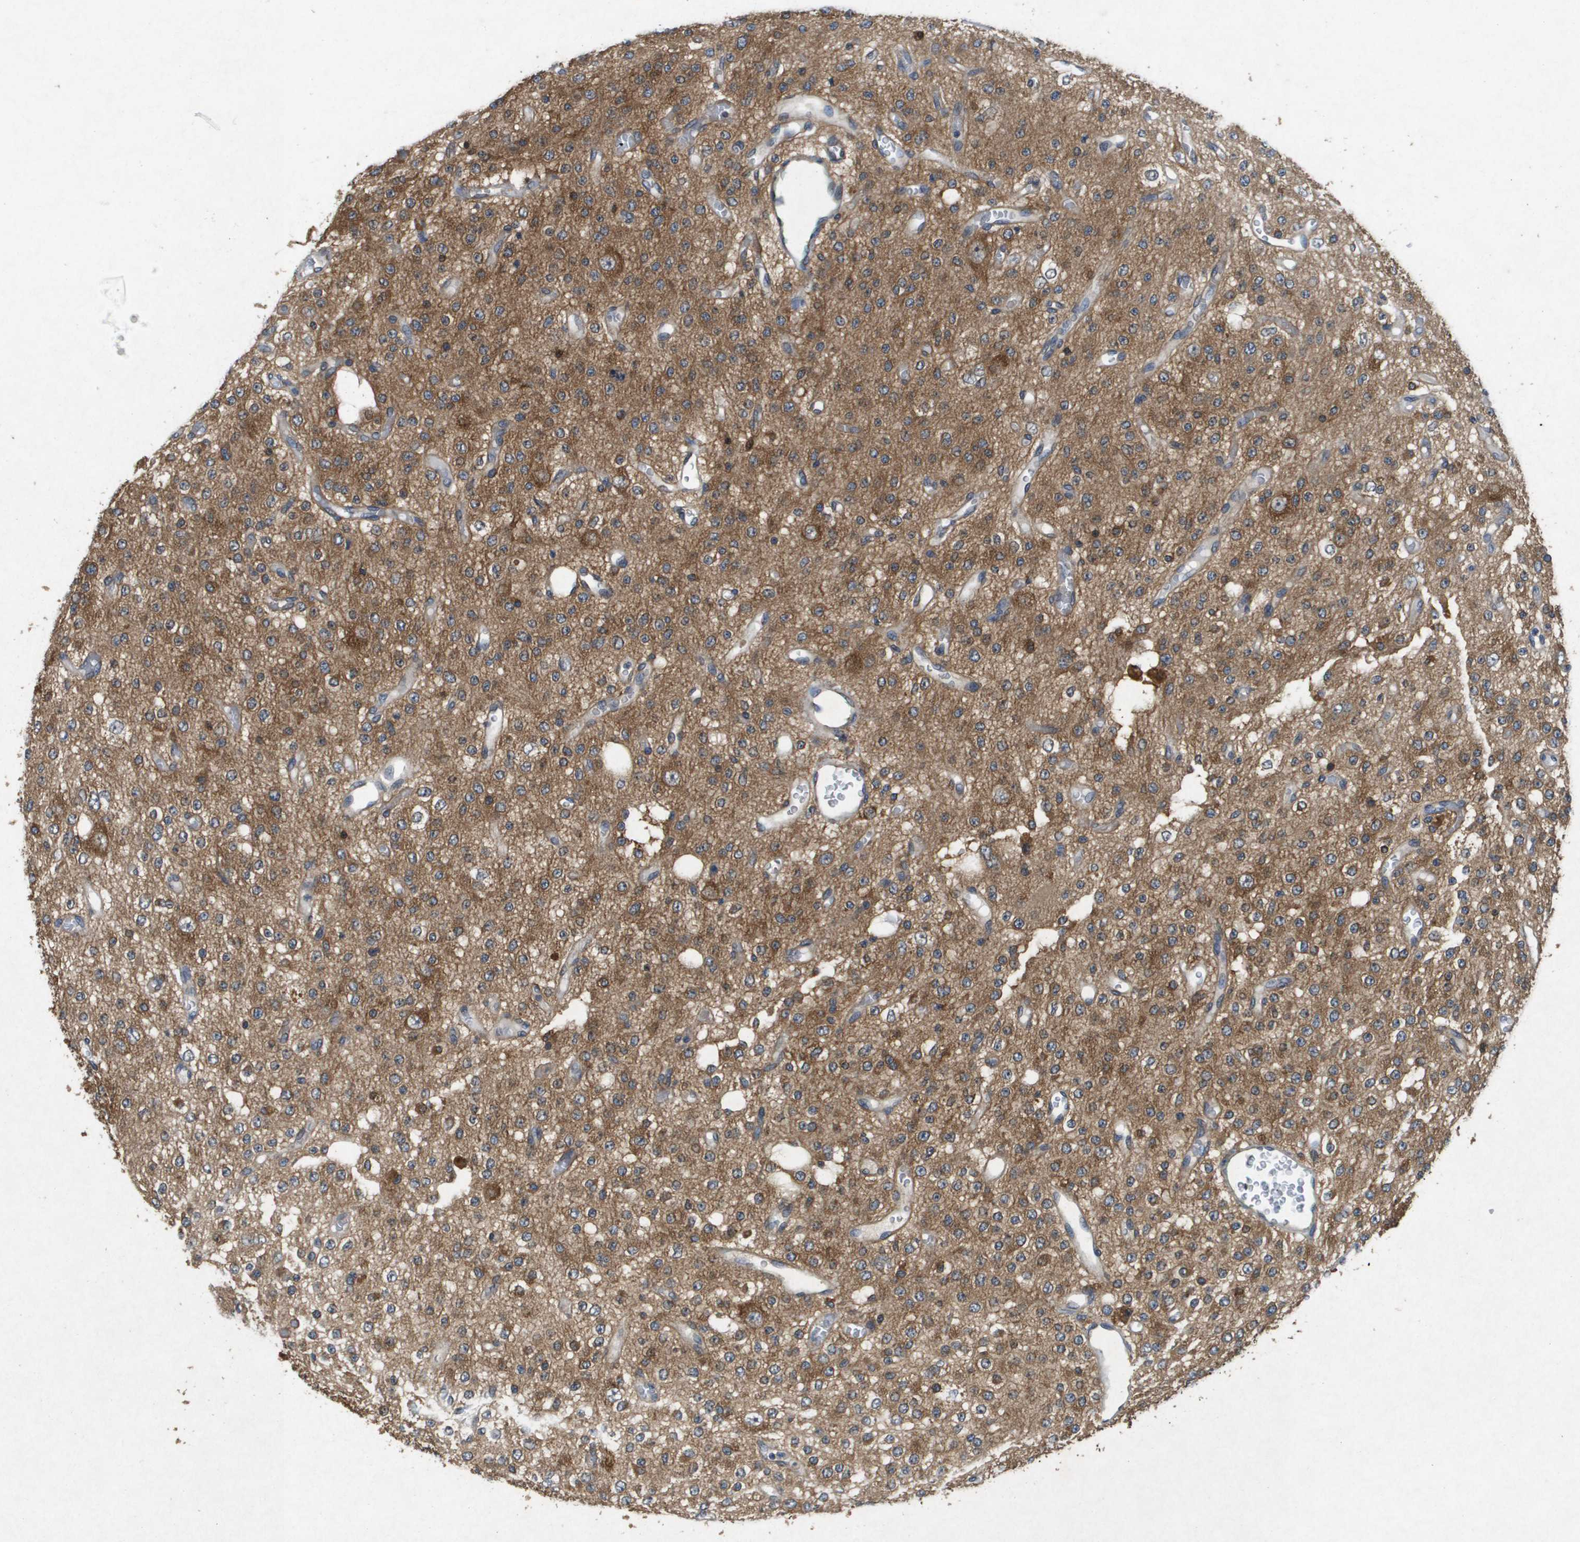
{"staining": {"intensity": "moderate", "quantity": ">75%", "location": "cytoplasmic/membranous"}, "tissue": "glioma", "cell_type": "Tumor cells", "image_type": "cancer", "snomed": [{"axis": "morphology", "description": "Glioma, malignant, Low grade"}, {"axis": "topography", "description": "Brain"}], "caption": "A medium amount of moderate cytoplasmic/membranous staining is identified in about >75% of tumor cells in malignant glioma (low-grade) tissue.", "gene": "PTPRT", "patient": {"sex": "male", "age": 38}}